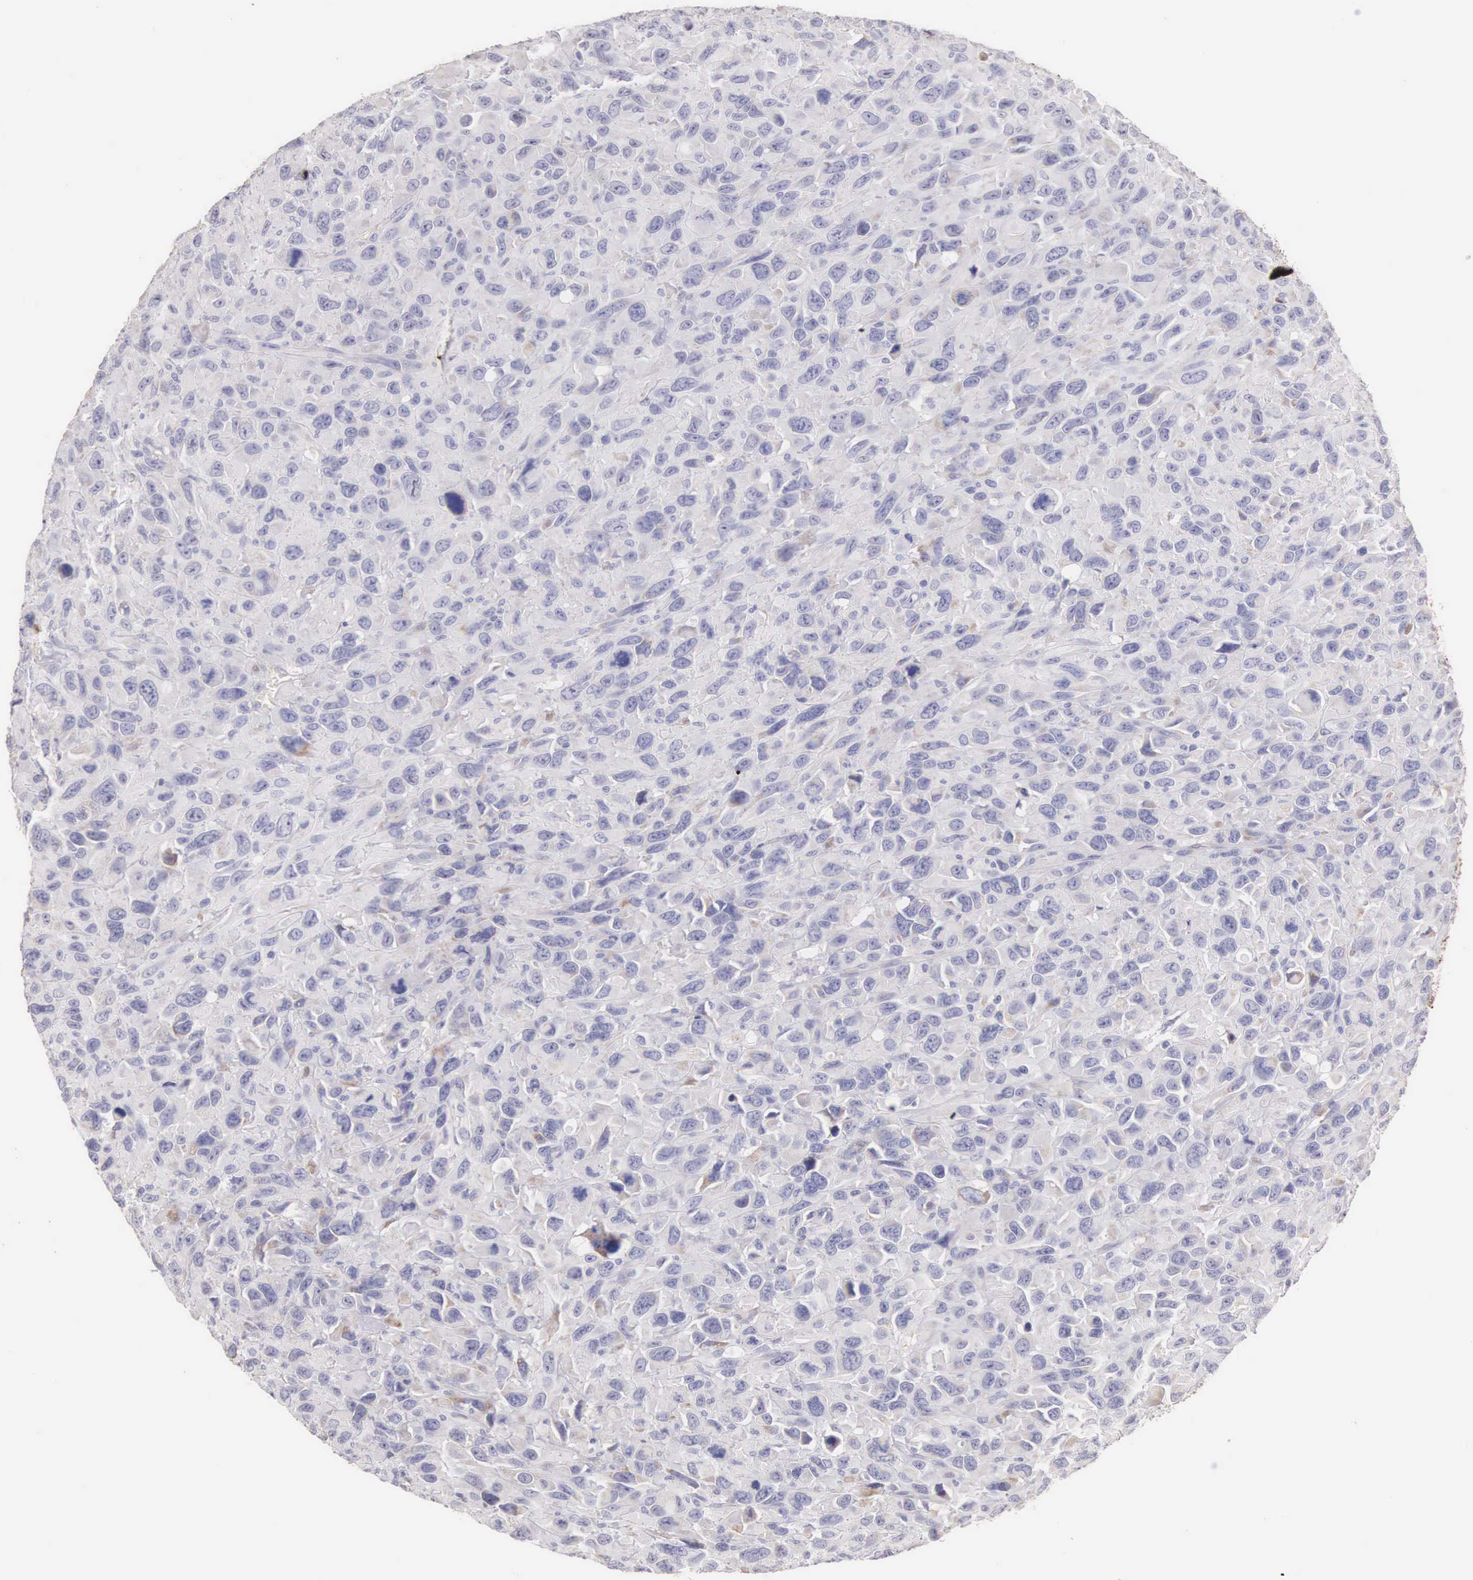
{"staining": {"intensity": "negative", "quantity": "none", "location": "none"}, "tissue": "renal cancer", "cell_type": "Tumor cells", "image_type": "cancer", "snomed": [{"axis": "morphology", "description": "Adenocarcinoma, NOS"}, {"axis": "topography", "description": "Kidney"}], "caption": "High power microscopy photomicrograph of an immunohistochemistry (IHC) image of adenocarcinoma (renal), revealing no significant positivity in tumor cells.", "gene": "PIR", "patient": {"sex": "male", "age": 79}}